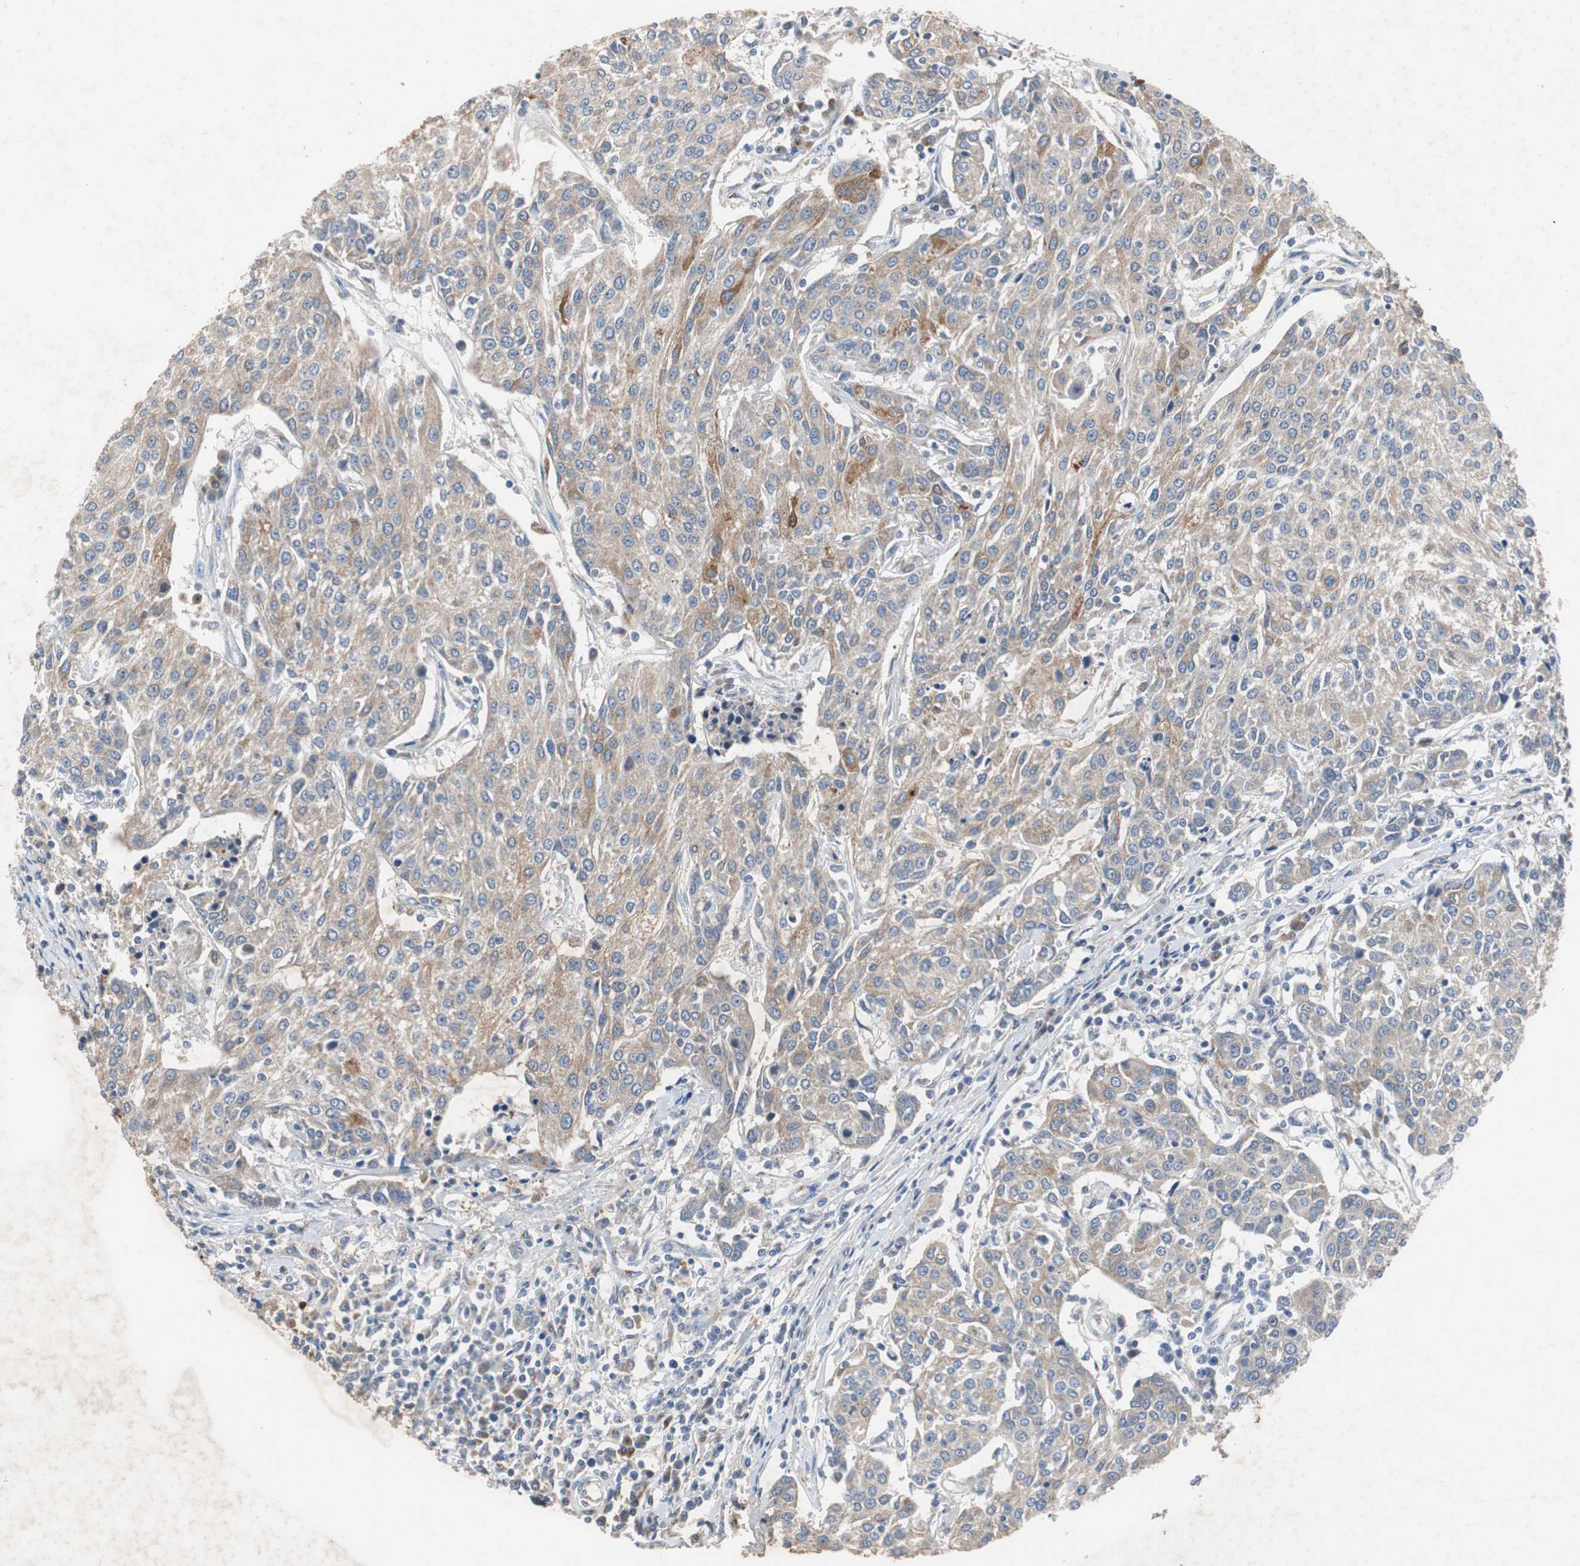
{"staining": {"intensity": "moderate", "quantity": ">75%", "location": "cytoplasmic/membranous"}, "tissue": "urothelial cancer", "cell_type": "Tumor cells", "image_type": "cancer", "snomed": [{"axis": "morphology", "description": "Urothelial carcinoma, High grade"}, {"axis": "topography", "description": "Urinary bladder"}], "caption": "Protein expression analysis of human urothelial carcinoma (high-grade) reveals moderate cytoplasmic/membranous staining in approximately >75% of tumor cells.", "gene": "CALB2", "patient": {"sex": "female", "age": 85}}